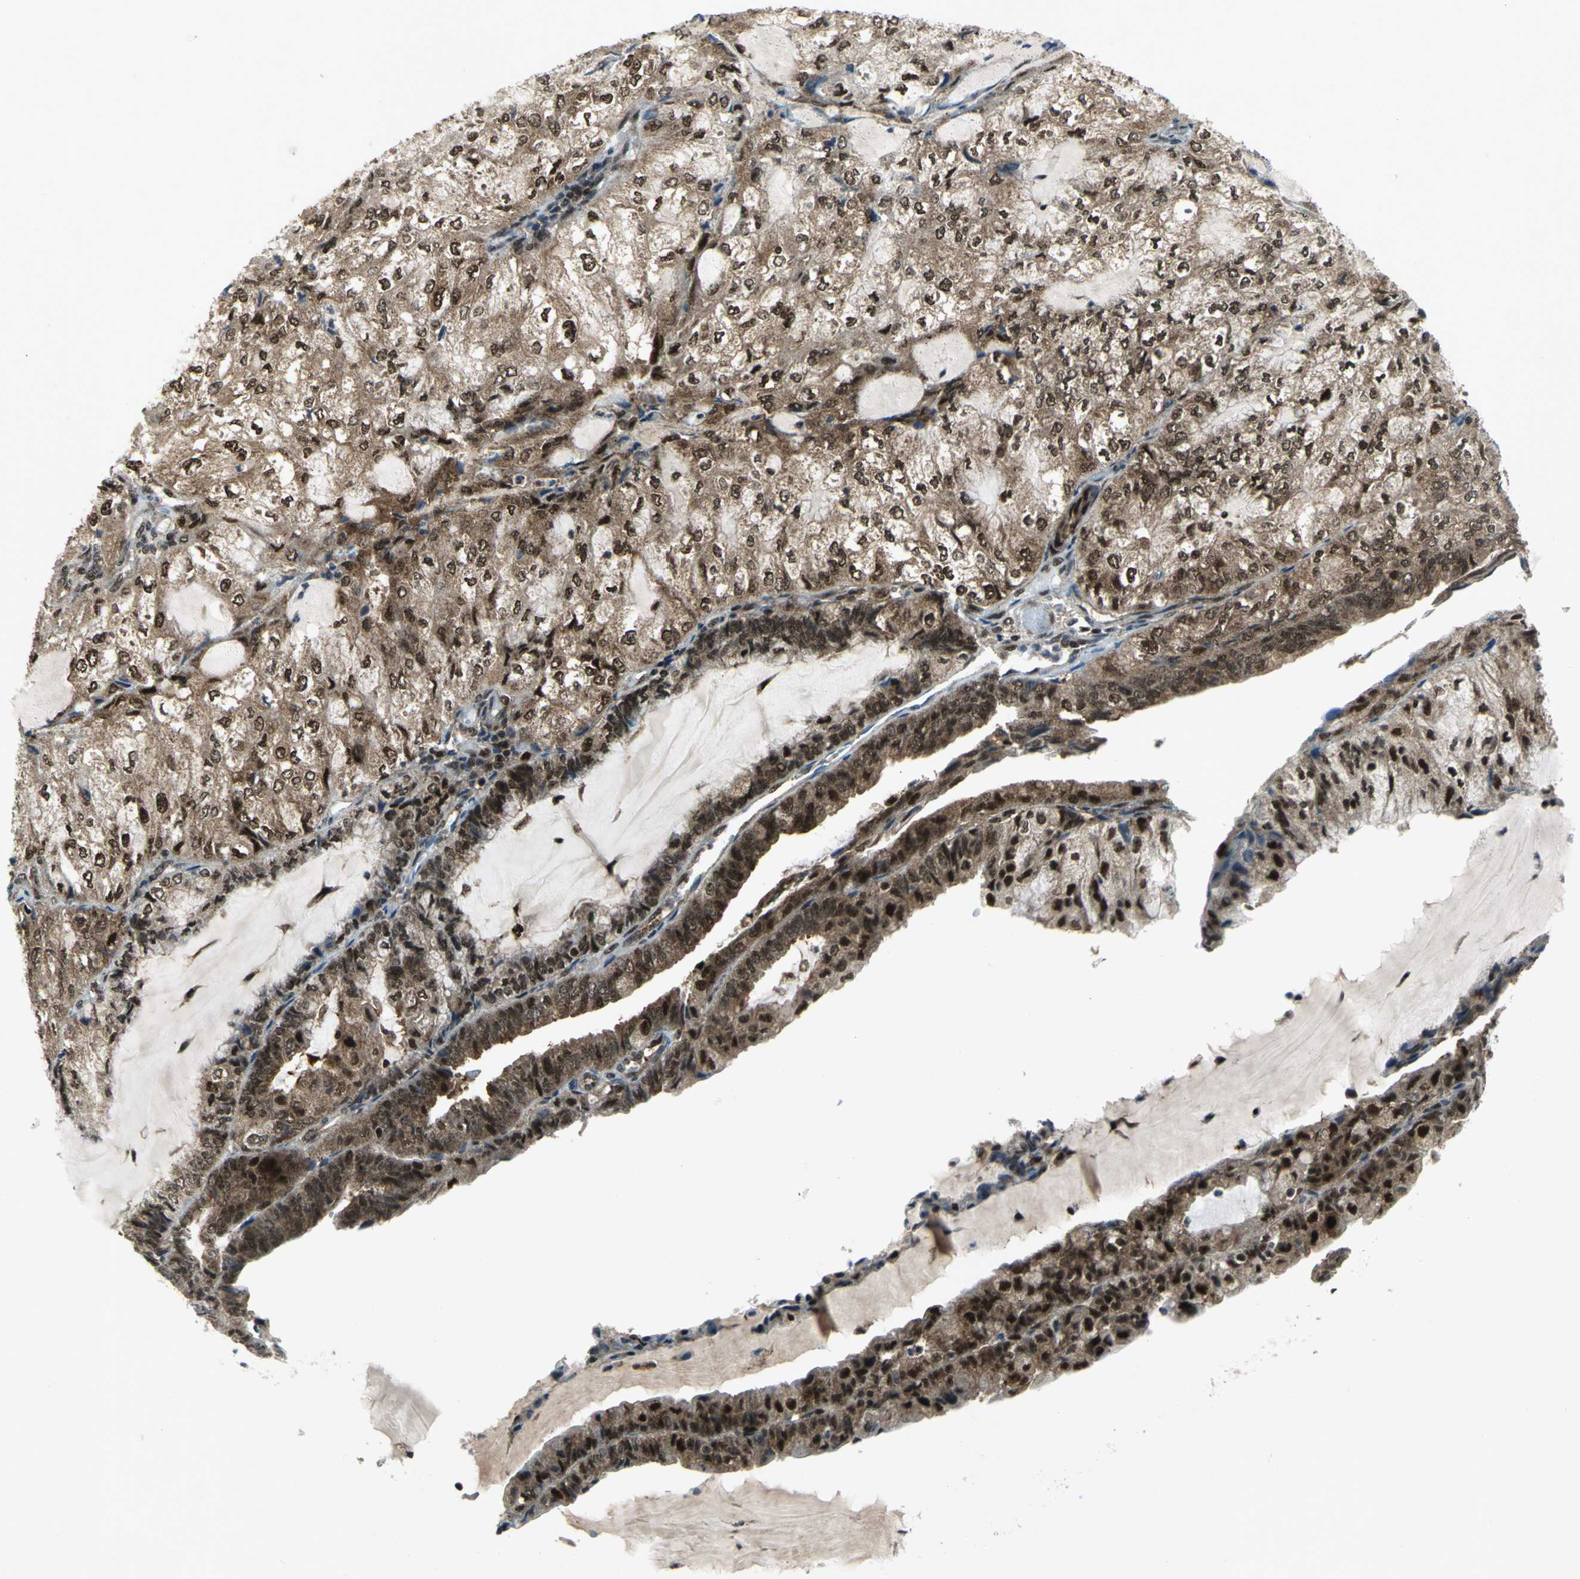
{"staining": {"intensity": "strong", "quantity": ">75%", "location": "cytoplasmic/membranous,nuclear"}, "tissue": "endometrial cancer", "cell_type": "Tumor cells", "image_type": "cancer", "snomed": [{"axis": "morphology", "description": "Adenocarcinoma, NOS"}, {"axis": "topography", "description": "Endometrium"}], "caption": "A brown stain labels strong cytoplasmic/membranous and nuclear expression of a protein in human endometrial cancer tumor cells.", "gene": "PSMA4", "patient": {"sex": "female", "age": 81}}